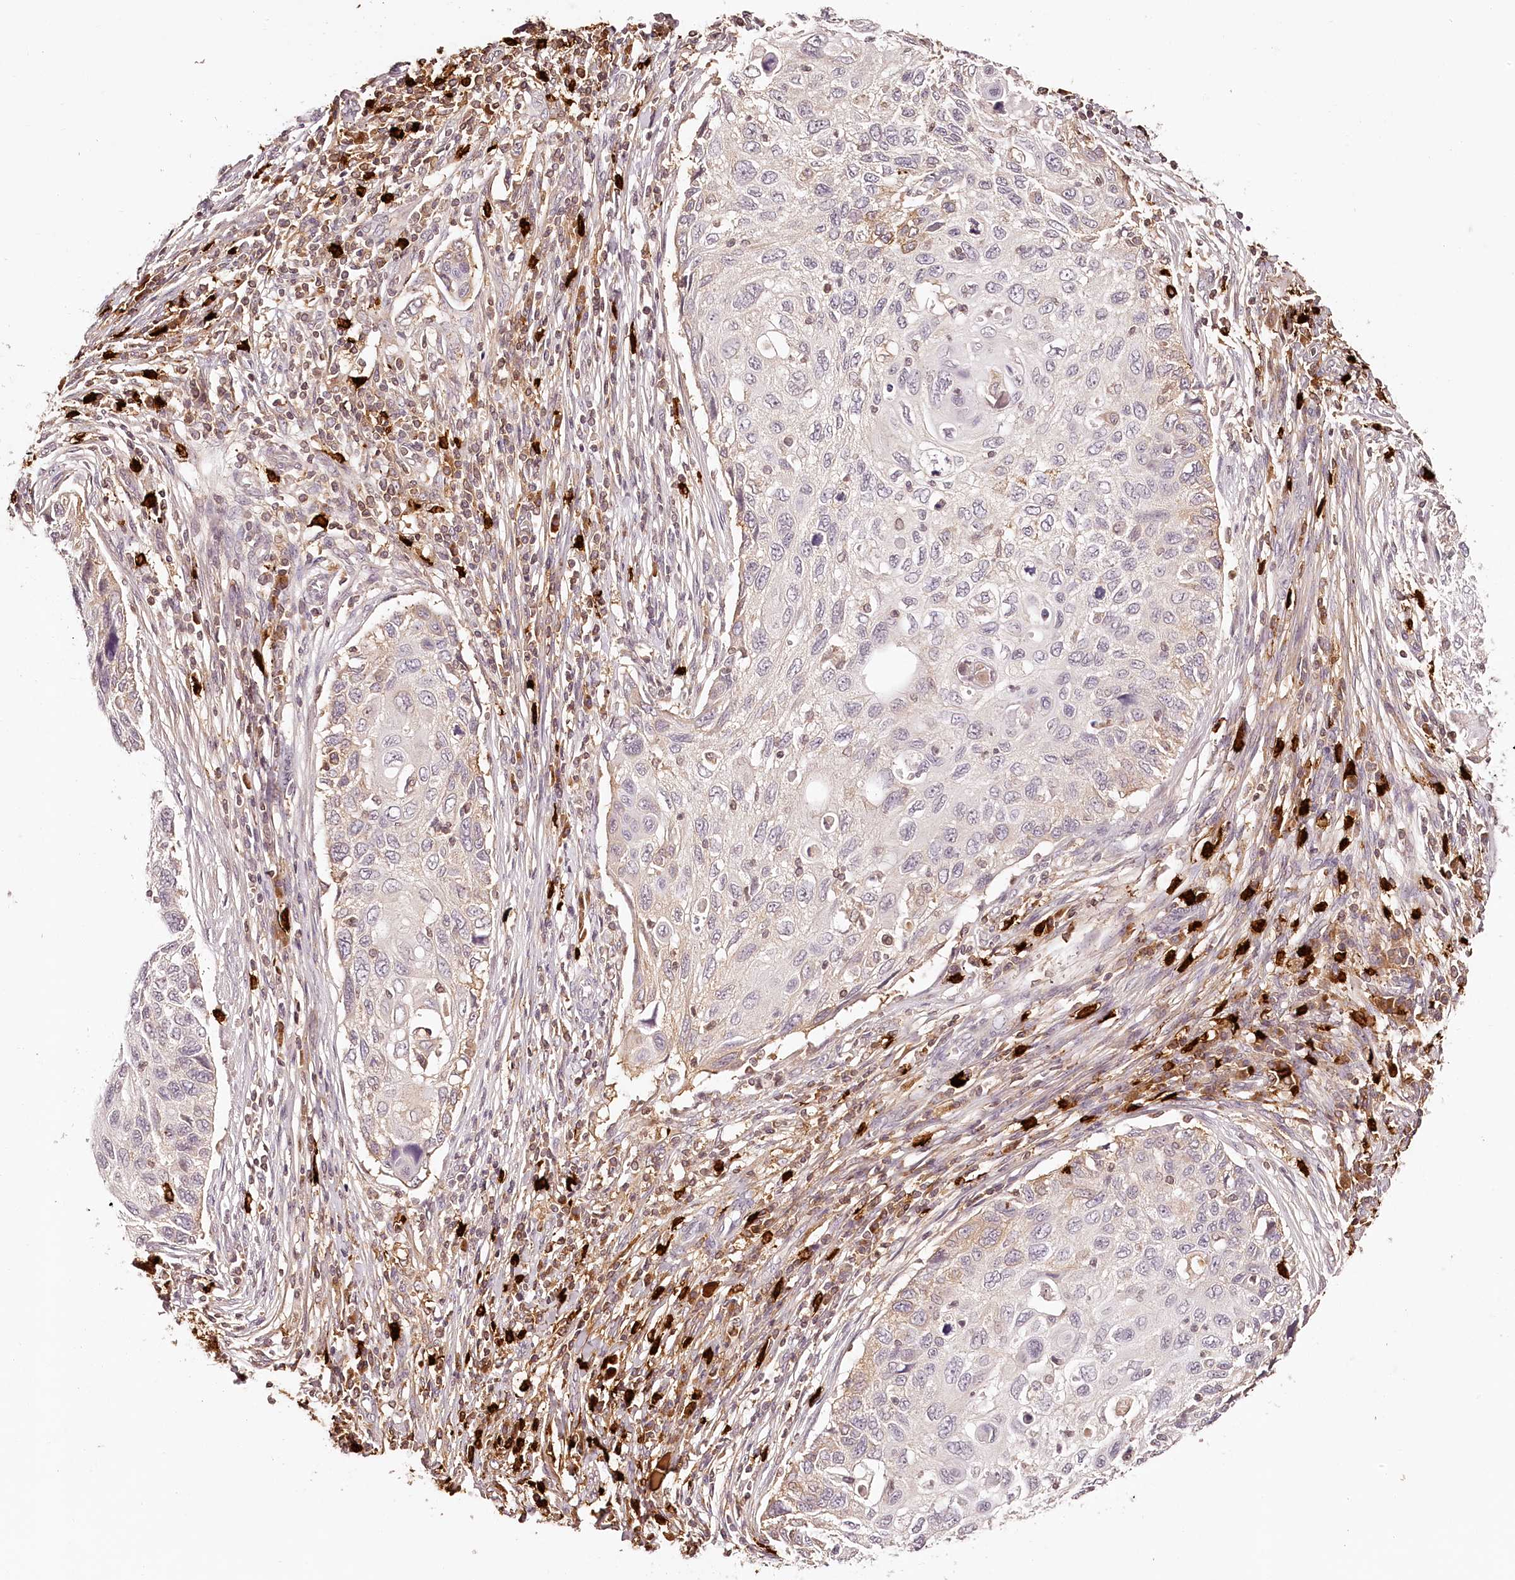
{"staining": {"intensity": "negative", "quantity": "none", "location": "none"}, "tissue": "cervical cancer", "cell_type": "Tumor cells", "image_type": "cancer", "snomed": [{"axis": "morphology", "description": "Squamous cell carcinoma, NOS"}, {"axis": "topography", "description": "Cervix"}], "caption": "Tumor cells are negative for protein expression in human cervical cancer (squamous cell carcinoma).", "gene": "SYNGR1", "patient": {"sex": "female", "age": 70}}